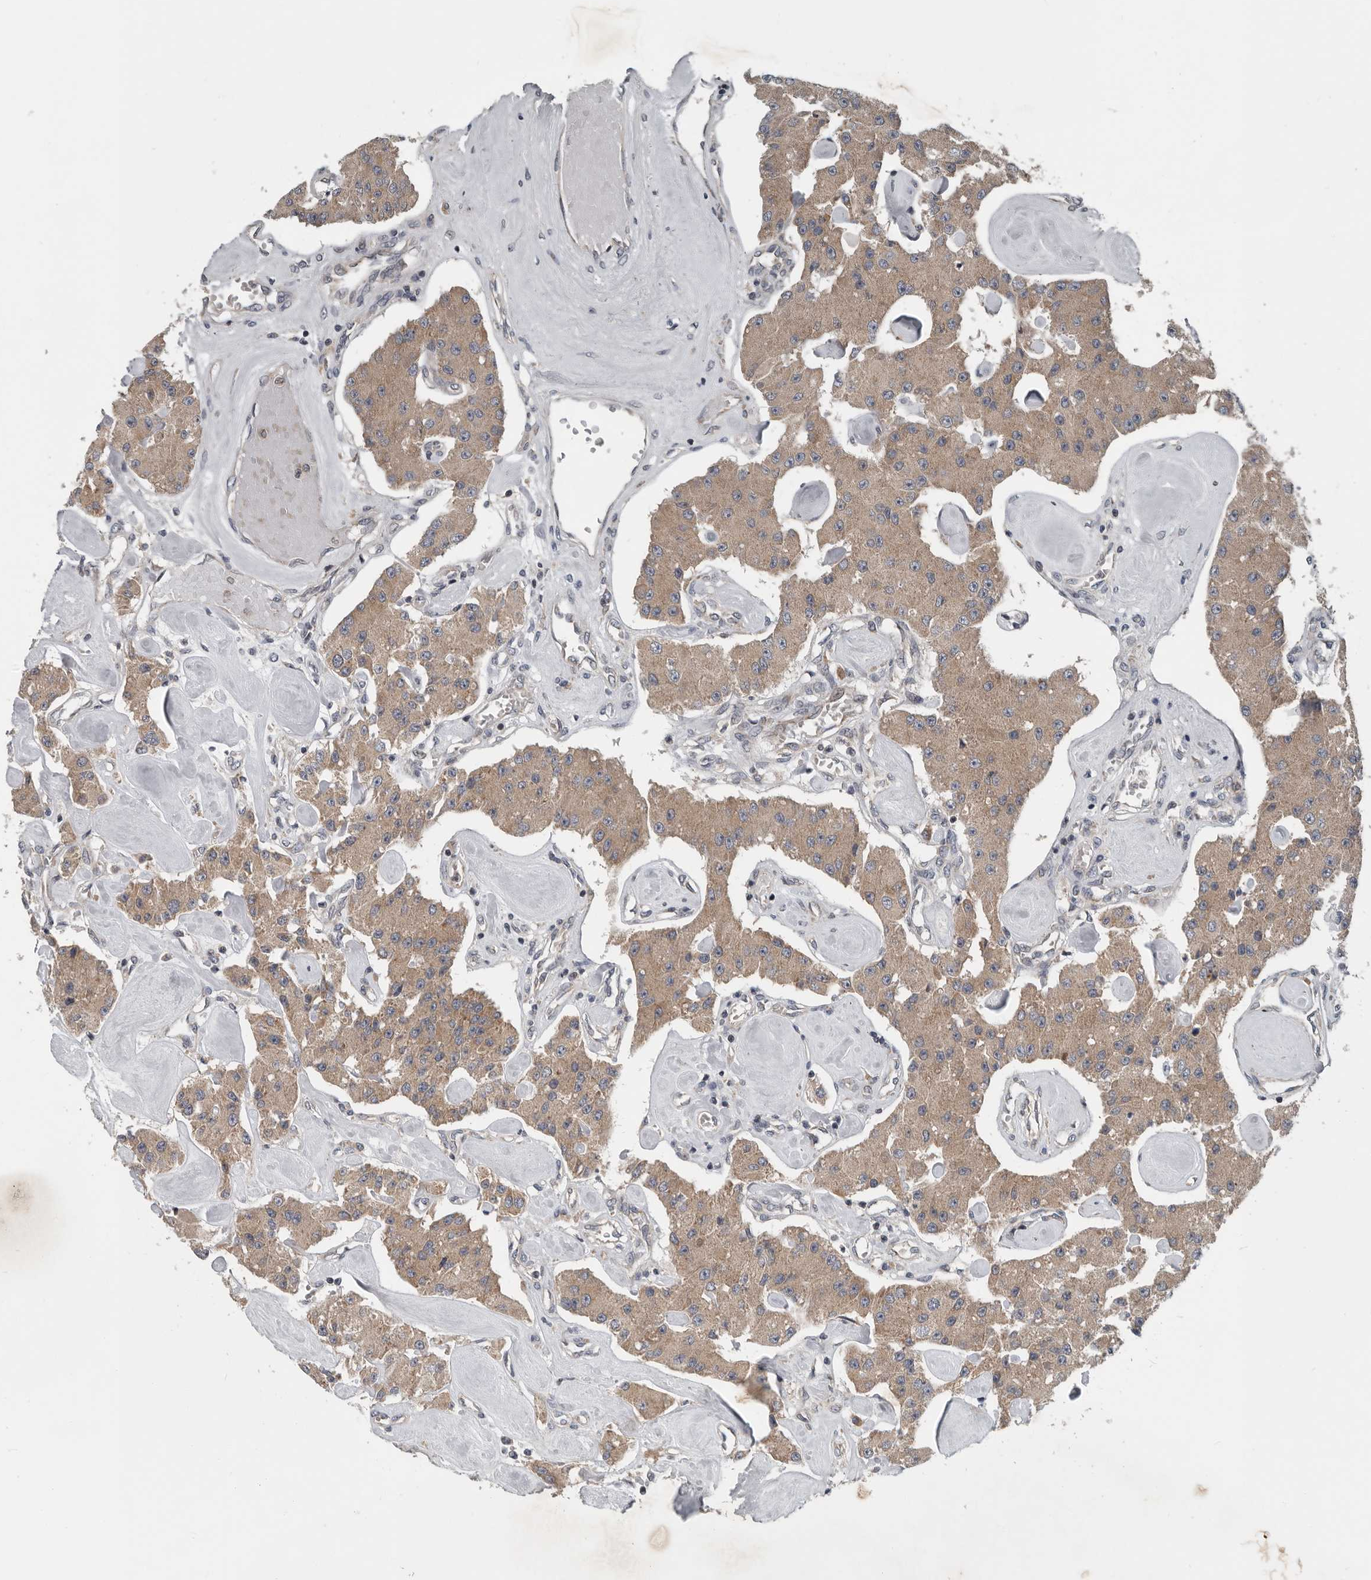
{"staining": {"intensity": "moderate", "quantity": ">75%", "location": "cytoplasmic/membranous"}, "tissue": "carcinoid", "cell_type": "Tumor cells", "image_type": "cancer", "snomed": [{"axis": "morphology", "description": "Carcinoid, malignant, NOS"}, {"axis": "topography", "description": "Pancreas"}], "caption": "Tumor cells exhibit medium levels of moderate cytoplasmic/membranous expression in about >75% of cells in carcinoid.", "gene": "TMEM199", "patient": {"sex": "male", "age": 41}}